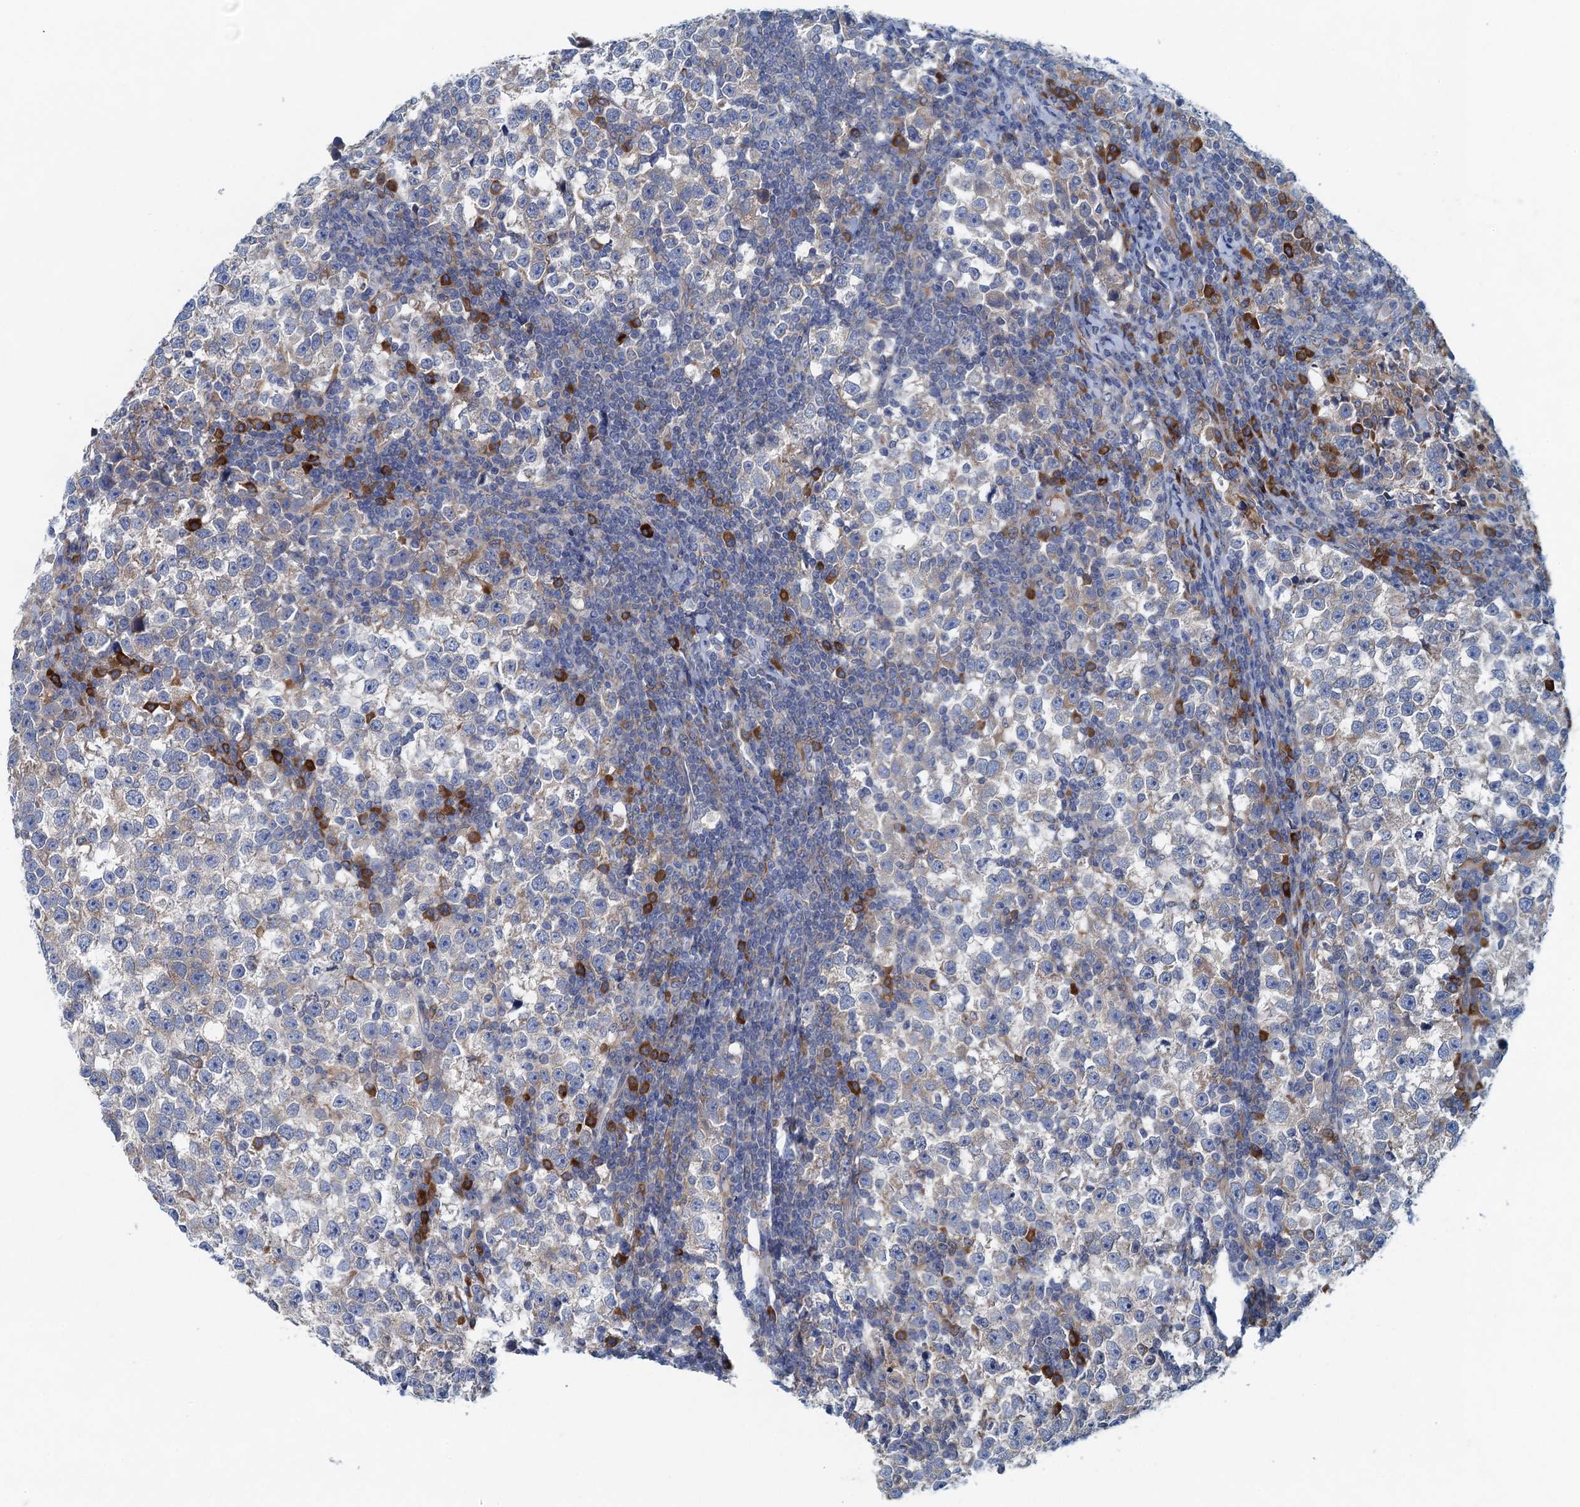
{"staining": {"intensity": "weak", "quantity": "<25%", "location": "cytoplasmic/membranous"}, "tissue": "testis cancer", "cell_type": "Tumor cells", "image_type": "cancer", "snomed": [{"axis": "morphology", "description": "Normal tissue, NOS"}, {"axis": "morphology", "description": "Seminoma, NOS"}, {"axis": "topography", "description": "Testis"}], "caption": "The IHC photomicrograph has no significant positivity in tumor cells of testis cancer (seminoma) tissue. (IHC, brightfield microscopy, high magnification).", "gene": "MYDGF", "patient": {"sex": "male", "age": 43}}